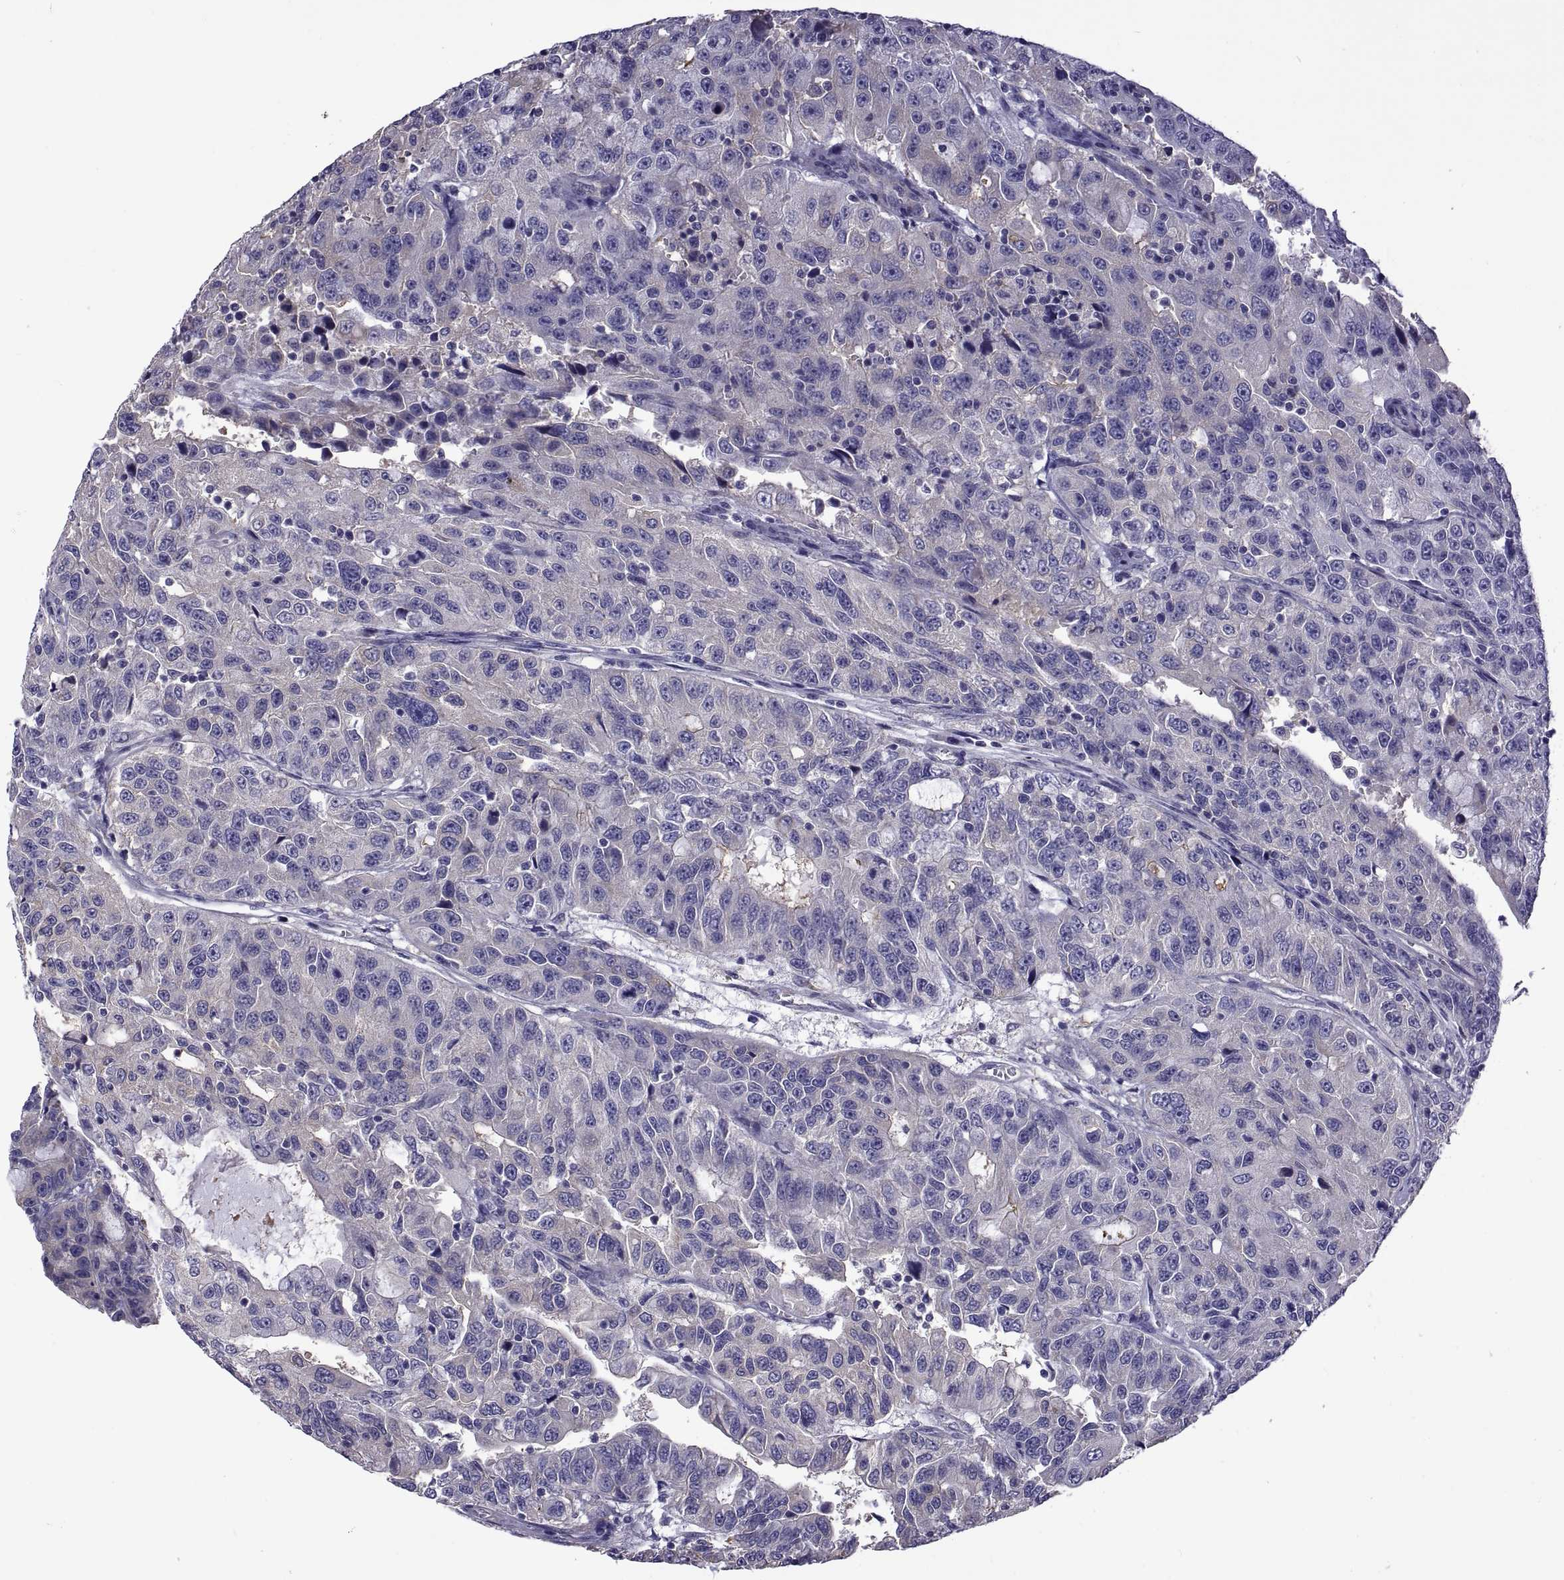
{"staining": {"intensity": "negative", "quantity": "none", "location": "none"}, "tissue": "urothelial cancer", "cell_type": "Tumor cells", "image_type": "cancer", "snomed": [{"axis": "morphology", "description": "Urothelial carcinoma, NOS"}, {"axis": "morphology", "description": "Urothelial carcinoma, High grade"}, {"axis": "topography", "description": "Urinary bladder"}], "caption": "The photomicrograph displays no significant staining in tumor cells of high-grade urothelial carcinoma.", "gene": "TMC3", "patient": {"sex": "female", "age": 73}}